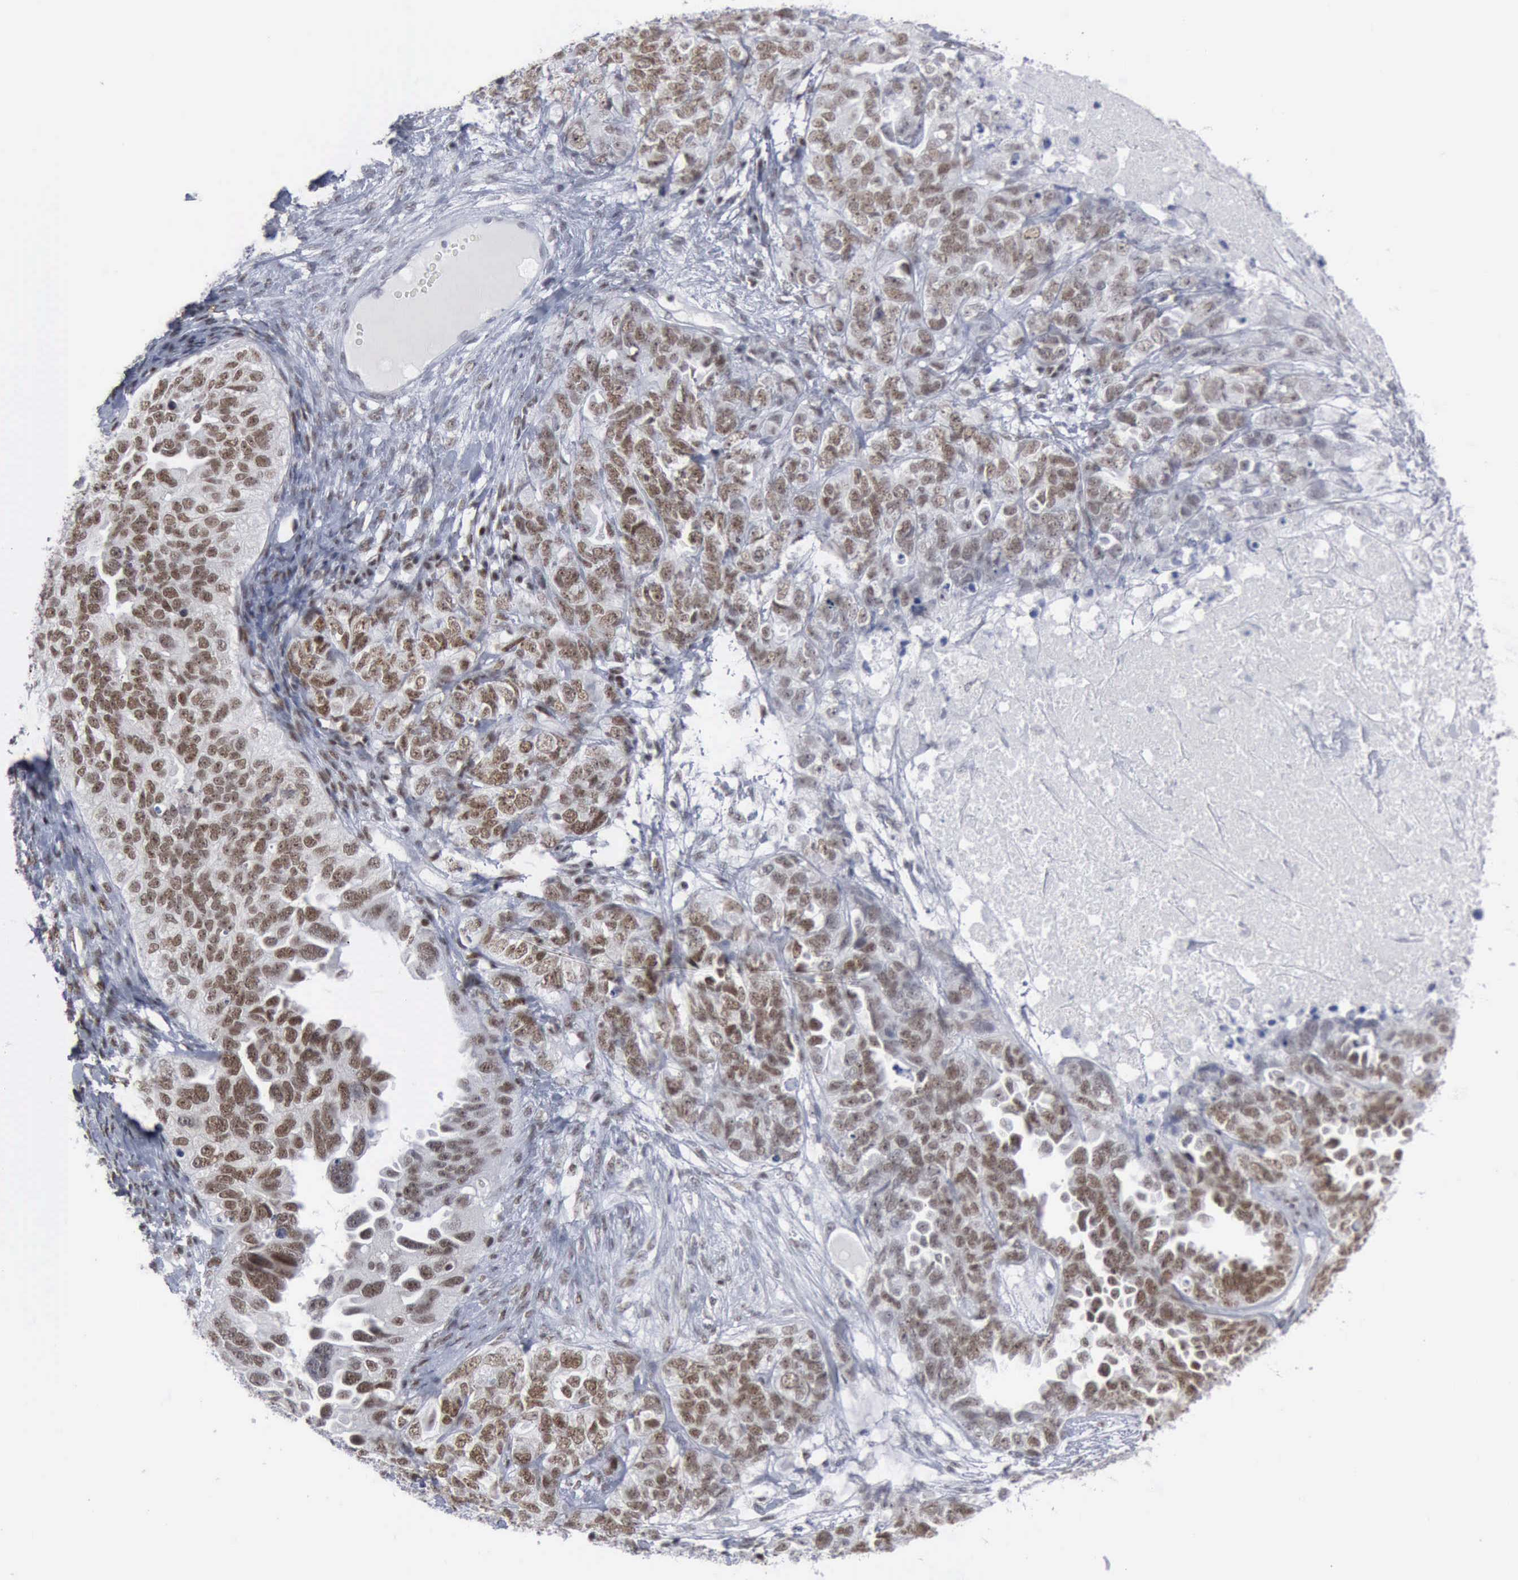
{"staining": {"intensity": "moderate", "quantity": ">75%", "location": "nuclear"}, "tissue": "ovarian cancer", "cell_type": "Tumor cells", "image_type": "cancer", "snomed": [{"axis": "morphology", "description": "Cystadenocarcinoma, serous, NOS"}, {"axis": "topography", "description": "Ovary"}], "caption": "Protein positivity by immunohistochemistry (IHC) exhibits moderate nuclear expression in about >75% of tumor cells in ovarian cancer (serous cystadenocarcinoma).", "gene": "XPA", "patient": {"sex": "female", "age": 82}}